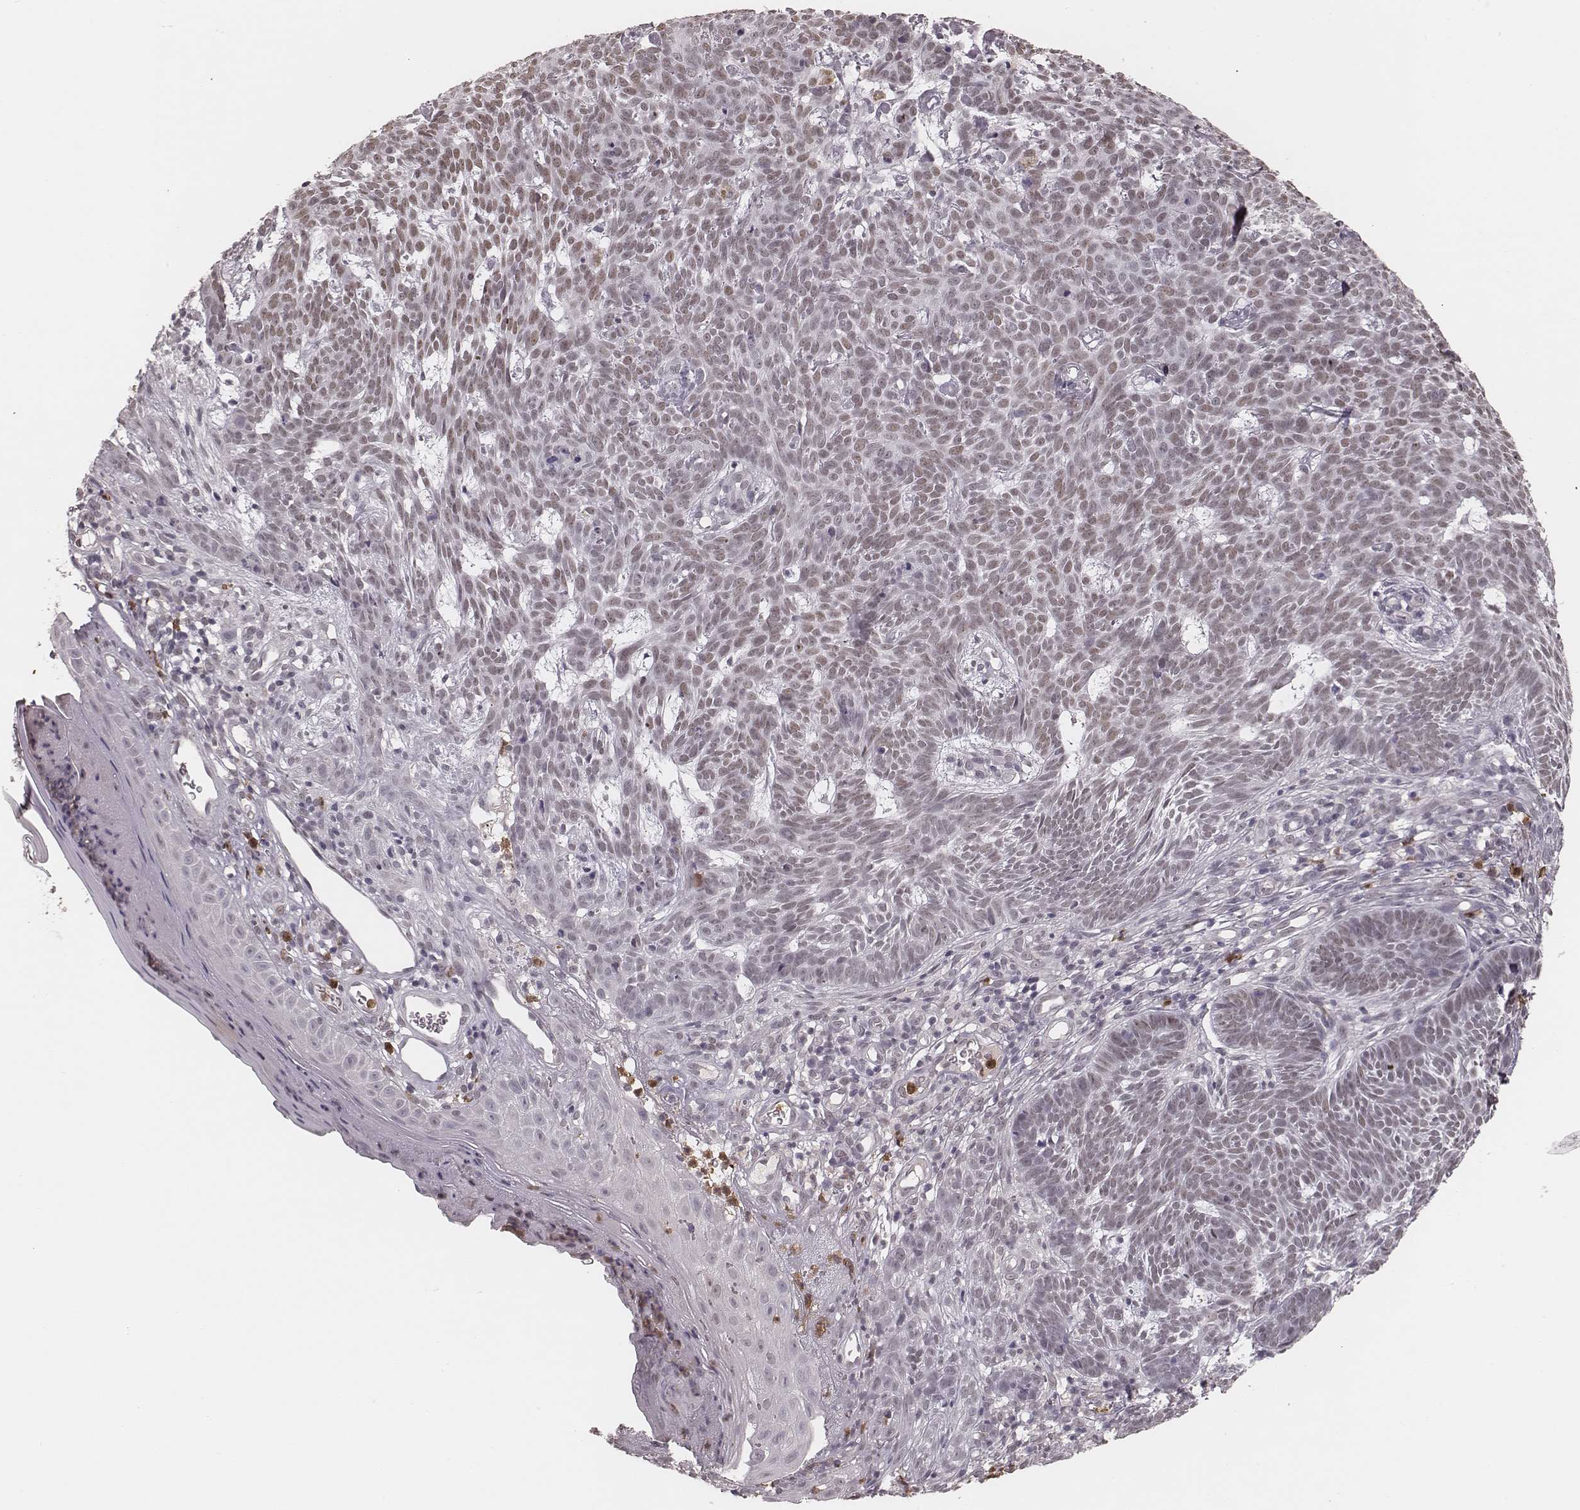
{"staining": {"intensity": "weak", "quantity": "25%-75%", "location": "nuclear"}, "tissue": "skin cancer", "cell_type": "Tumor cells", "image_type": "cancer", "snomed": [{"axis": "morphology", "description": "Basal cell carcinoma"}, {"axis": "topography", "description": "Skin"}], "caption": "Immunohistochemistry (IHC) image of skin basal cell carcinoma stained for a protein (brown), which displays low levels of weak nuclear expression in approximately 25%-75% of tumor cells.", "gene": "KITLG", "patient": {"sex": "male", "age": 59}}